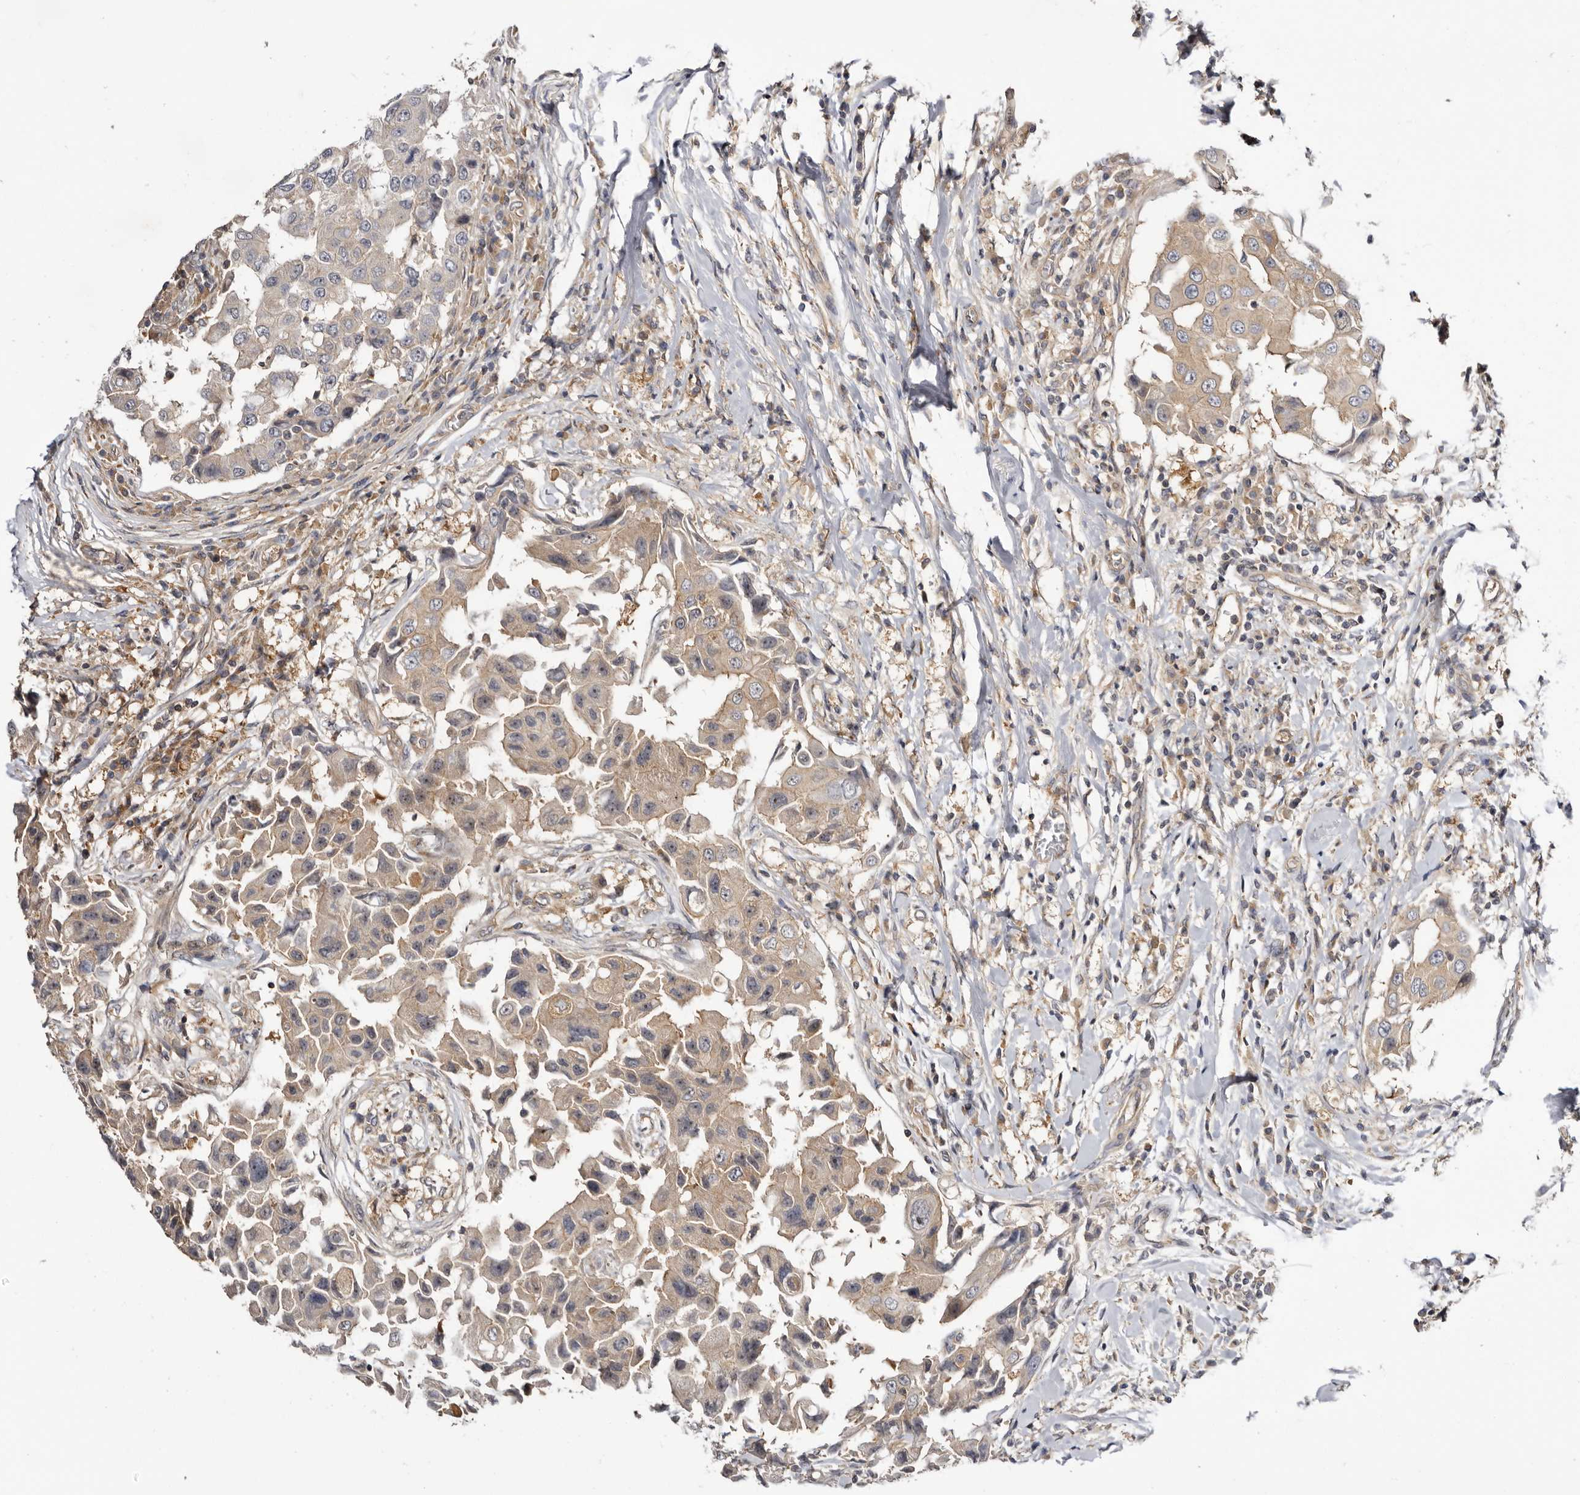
{"staining": {"intensity": "weak", "quantity": "25%-75%", "location": "cytoplasmic/membranous,nuclear"}, "tissue": "breast cancer", "cell_type": "Tumor cells", "image_type": "cancer", "snomed": [{"axis": "morphology", "description": "Duct carcinoma"}, {"axis": "topography", "description": "Breast"}], "caption": "Human breast cancer stained for a protein (brown) shows weak cytoplasmic/membranous and nuclear positive positivity in about 25%-75% of tumor cells.", "gene": "PANK4", "patient": {"sex": "female", "age": 27}}